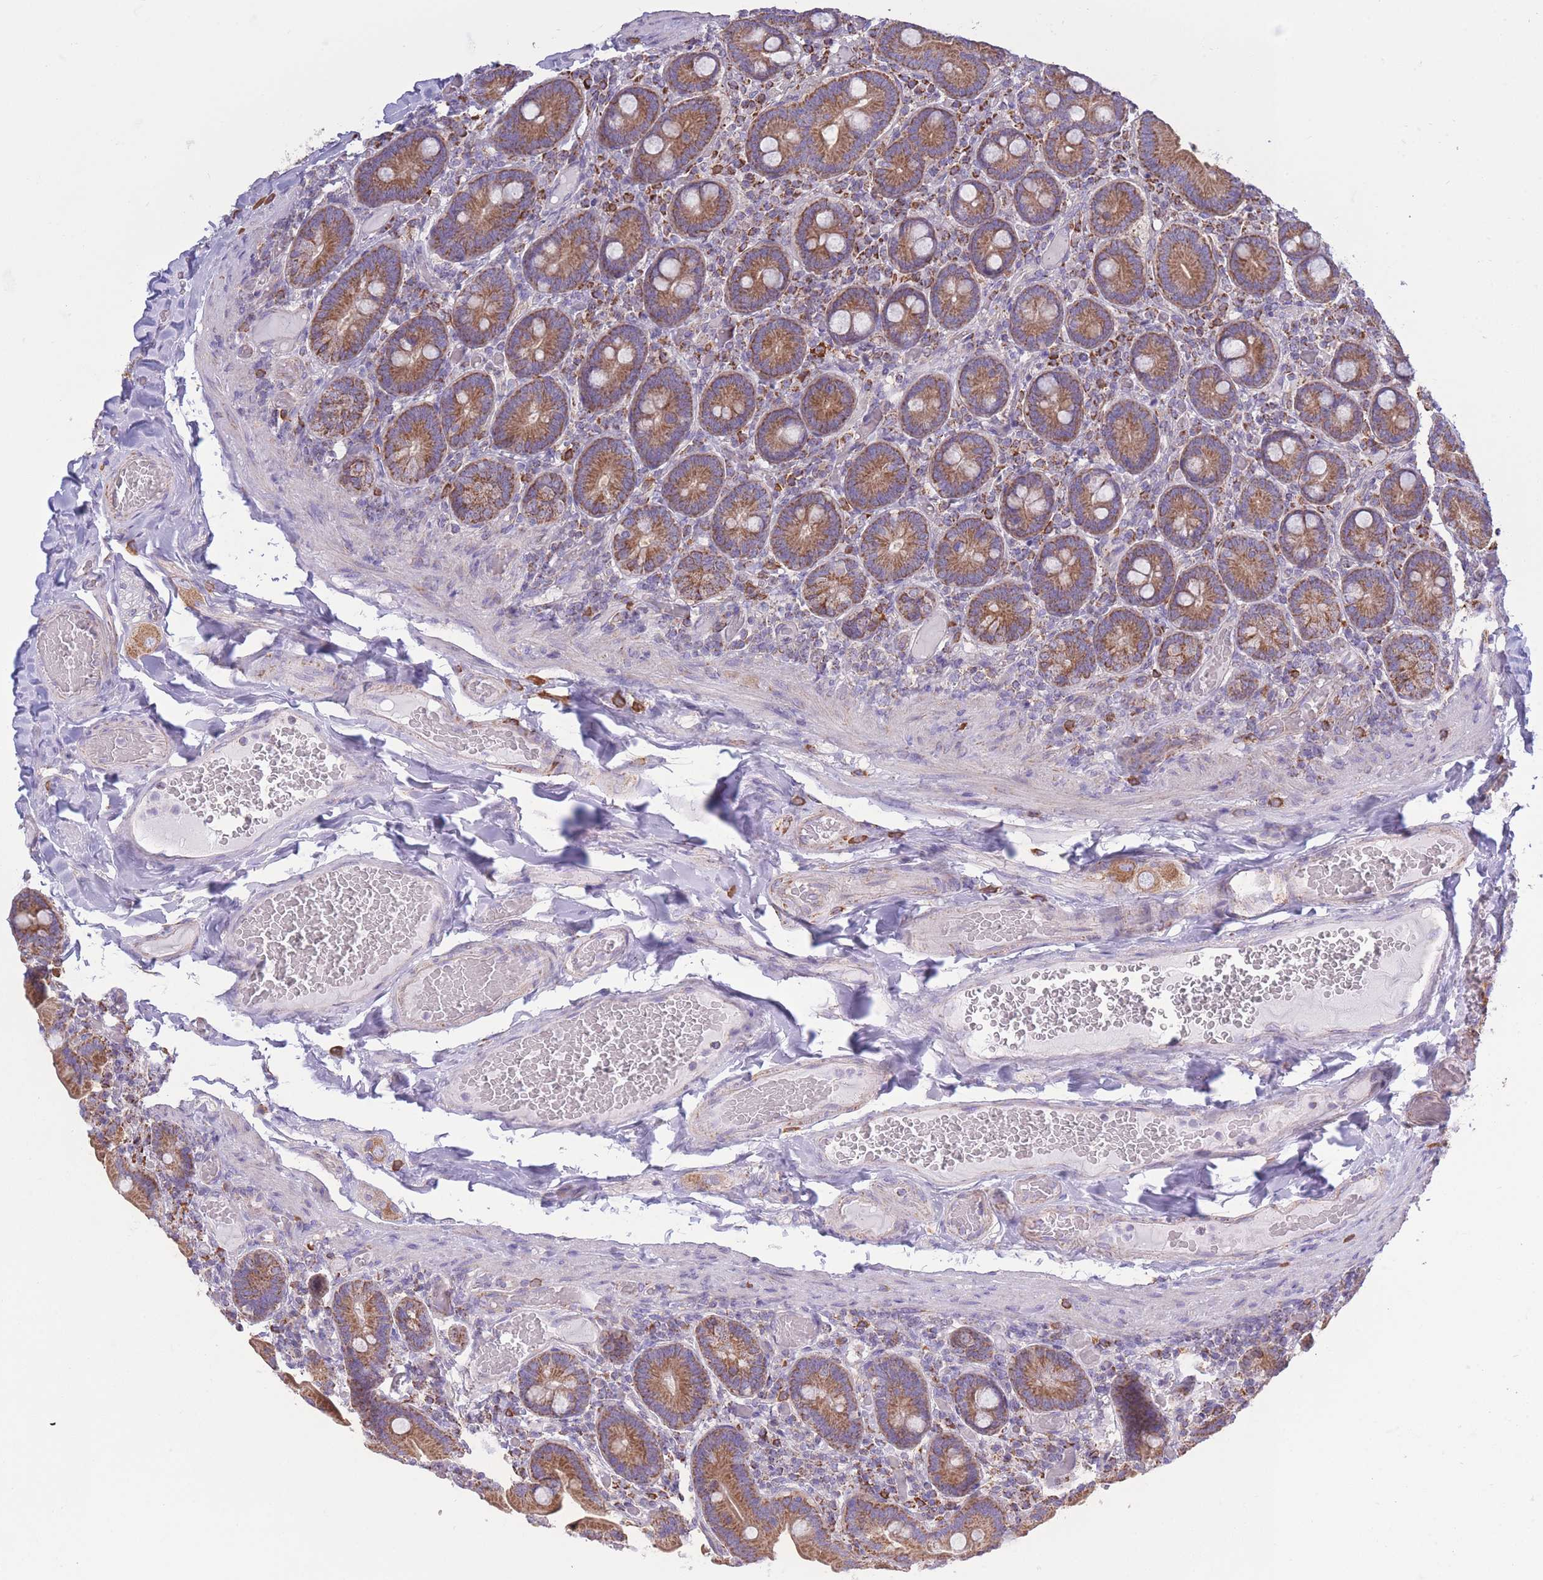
{"staining": {"intensity": "moderate", "quantity": ">75%", "location": "cytoplasmic/membranous"}, "tissue": "duodenum", "cell_type": "Glandular cells", "image_type": "normal", "snomed": [{"axis": "morphology", "description": "Normal tissue, NOS"}, {"axis": "topography", "description": "Duodenum"}], "caption": "Protein staining of normal duodenum shows moderate cytoplasmic/membranous staining in approximately >75% of glandular cells.", "gene": "PDHA1", "patient": {"sex": "female", "age": 62}}